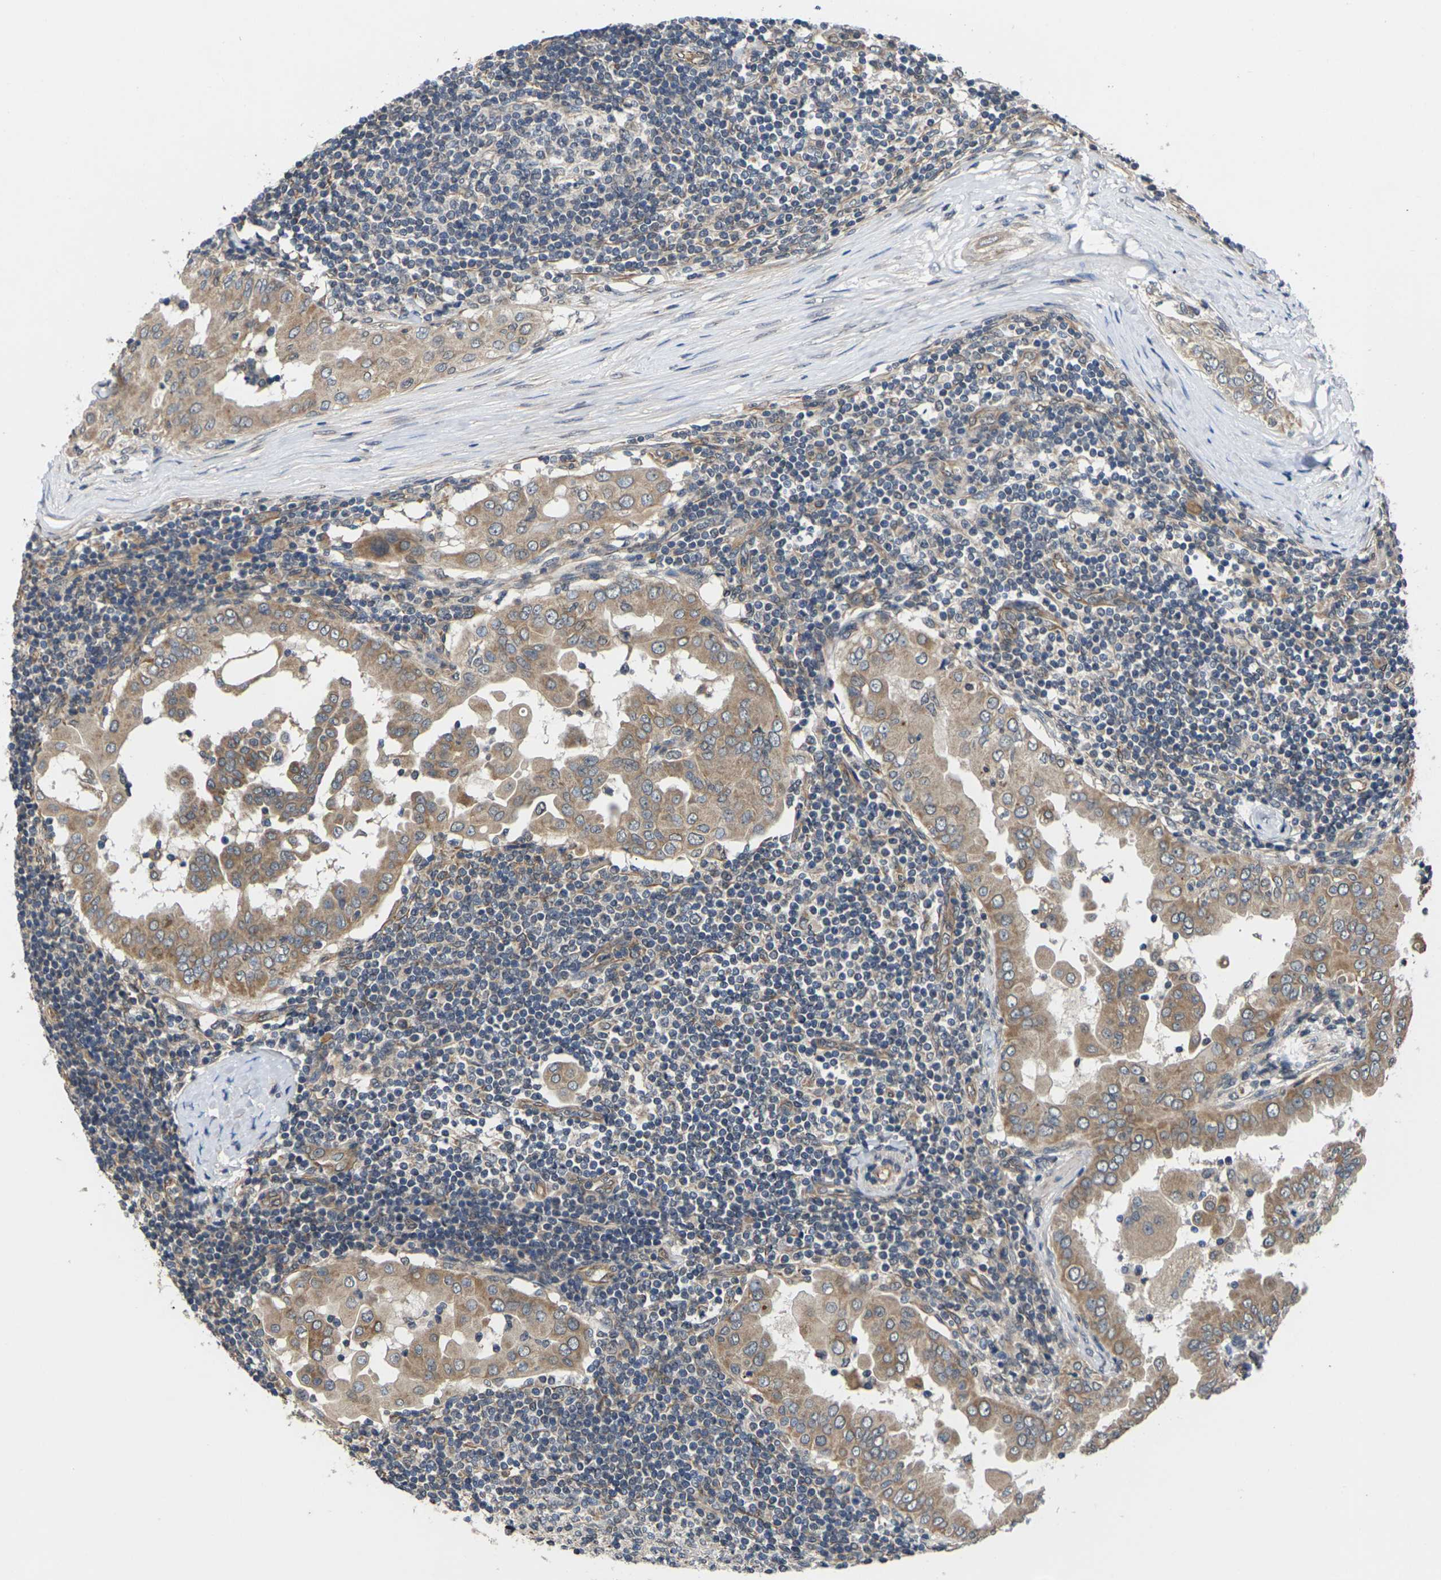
{"staining": {"intensity": "moderate", "quantity": ">75%", "location": "cytoplasmic/membranous"}, "tissue": "thyroid cancer", "cell_type": "Tumor cells", "image_type": "cancer", "snomed": [{"axis": "morphology", "description": "Papillary adenocarcinoma, NOS"}, {"axis": "topography", "description": "Thyroid gland"}], "caption": "This is a micrograph of IHC staining of thyroid cancer (papillary adenocarcinoma), which shows moderate positivity in the cytoplasmic/membranous of tumor cells.", "gene": "DKK2", "patient": {"sex": "male", "age": 33}}